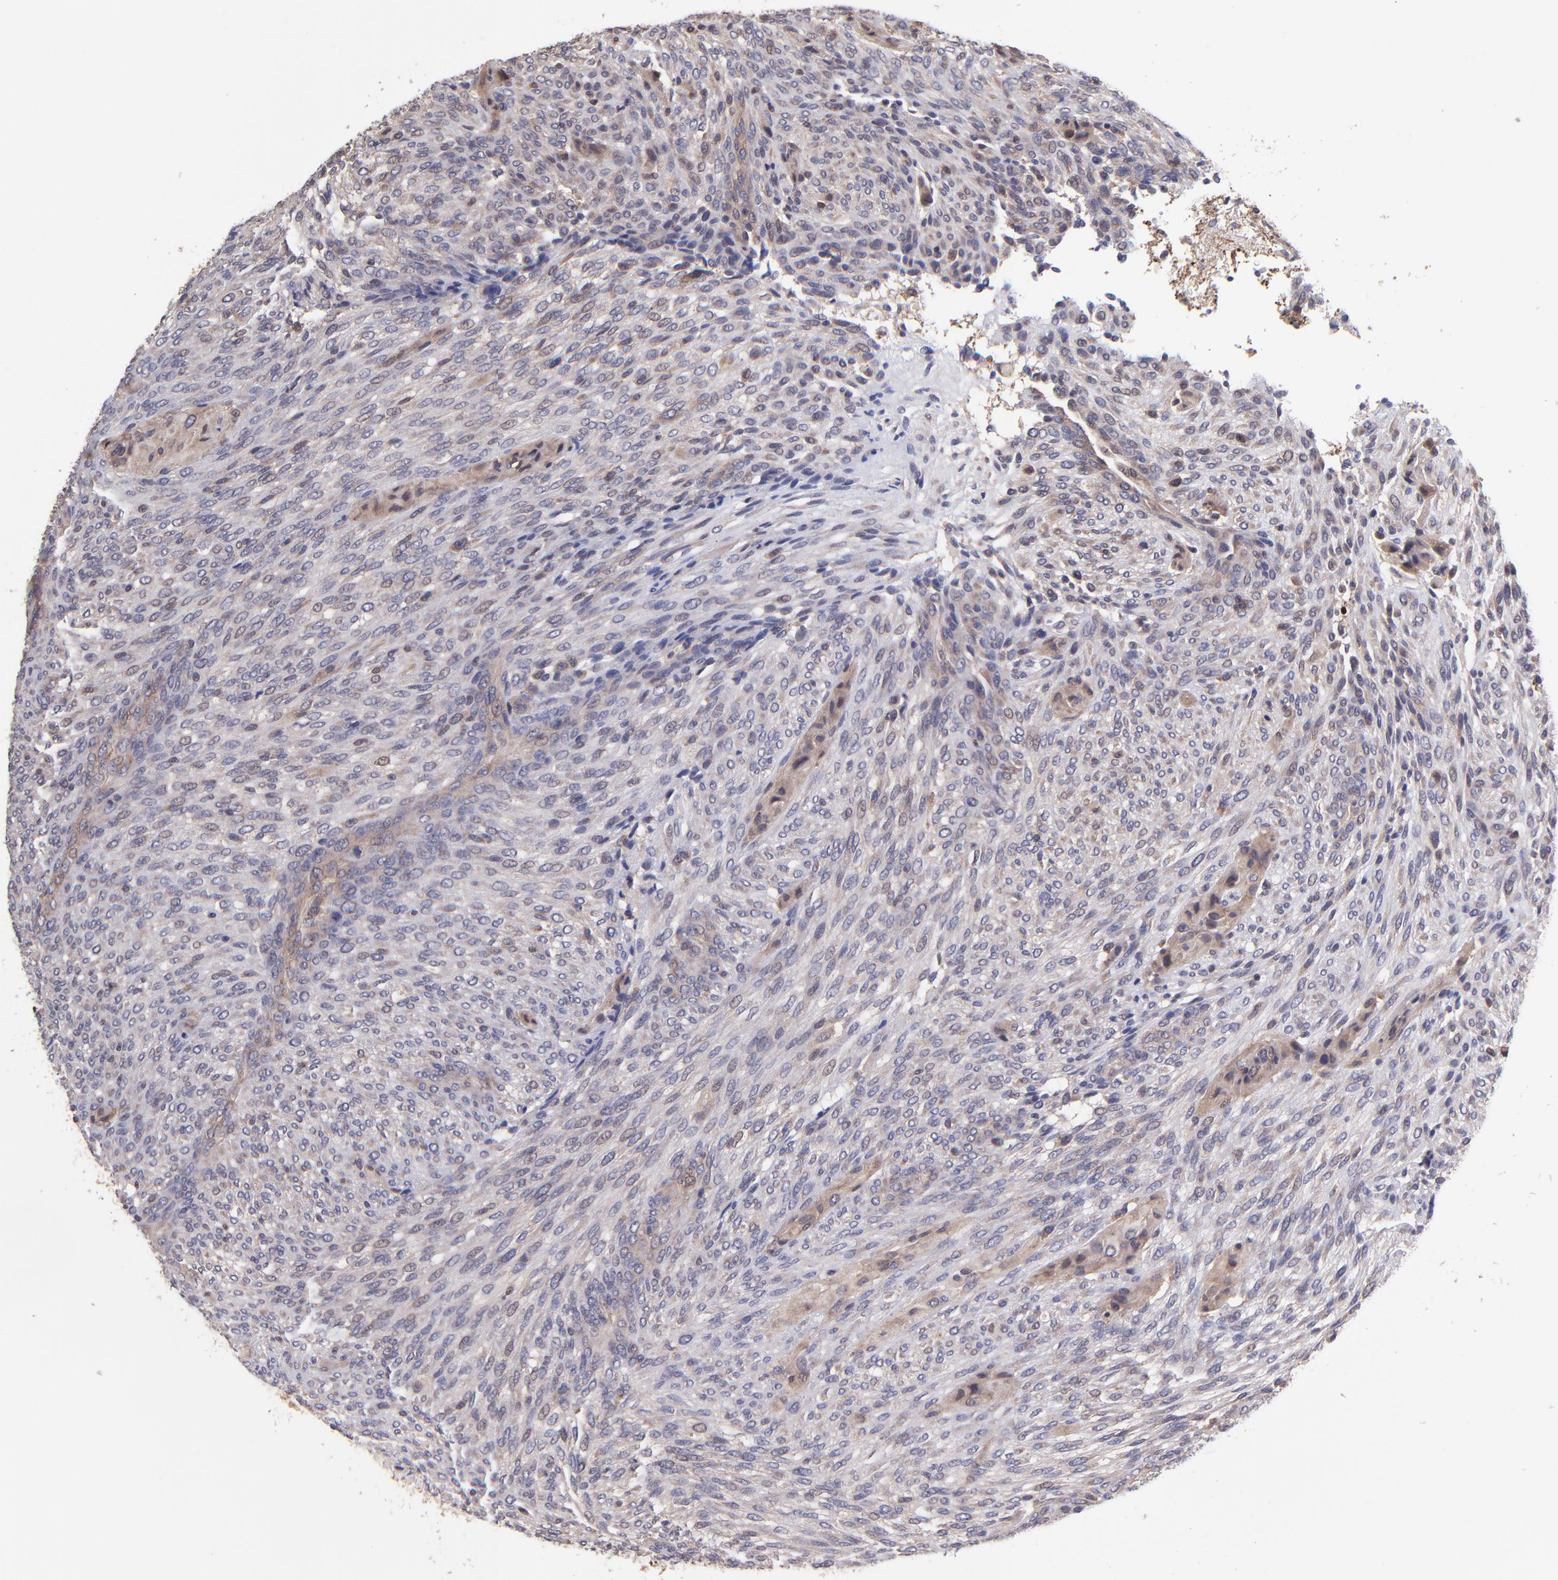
{"staining": {"intensity": "moderate", "quantity": "<25%", "location": "cytoplasmic/membranous"}, "tissue": "glioma", "cell_type": "Tumor cells", "image_type": "cancer", "snomed": [{"axis": "morphology", "description": "Glioma, malignant, High grade"}, {"axis": "topography", "description": "Cerebral cortex"}], "caption": "Immunohistochemical staining of human malignant high-grade glioma displays moderate cytoplasmic/membranous protein expression in about <25% of tumor cells.", "gene": "NSF", "patient": {"sex": "female", "age": 55}}